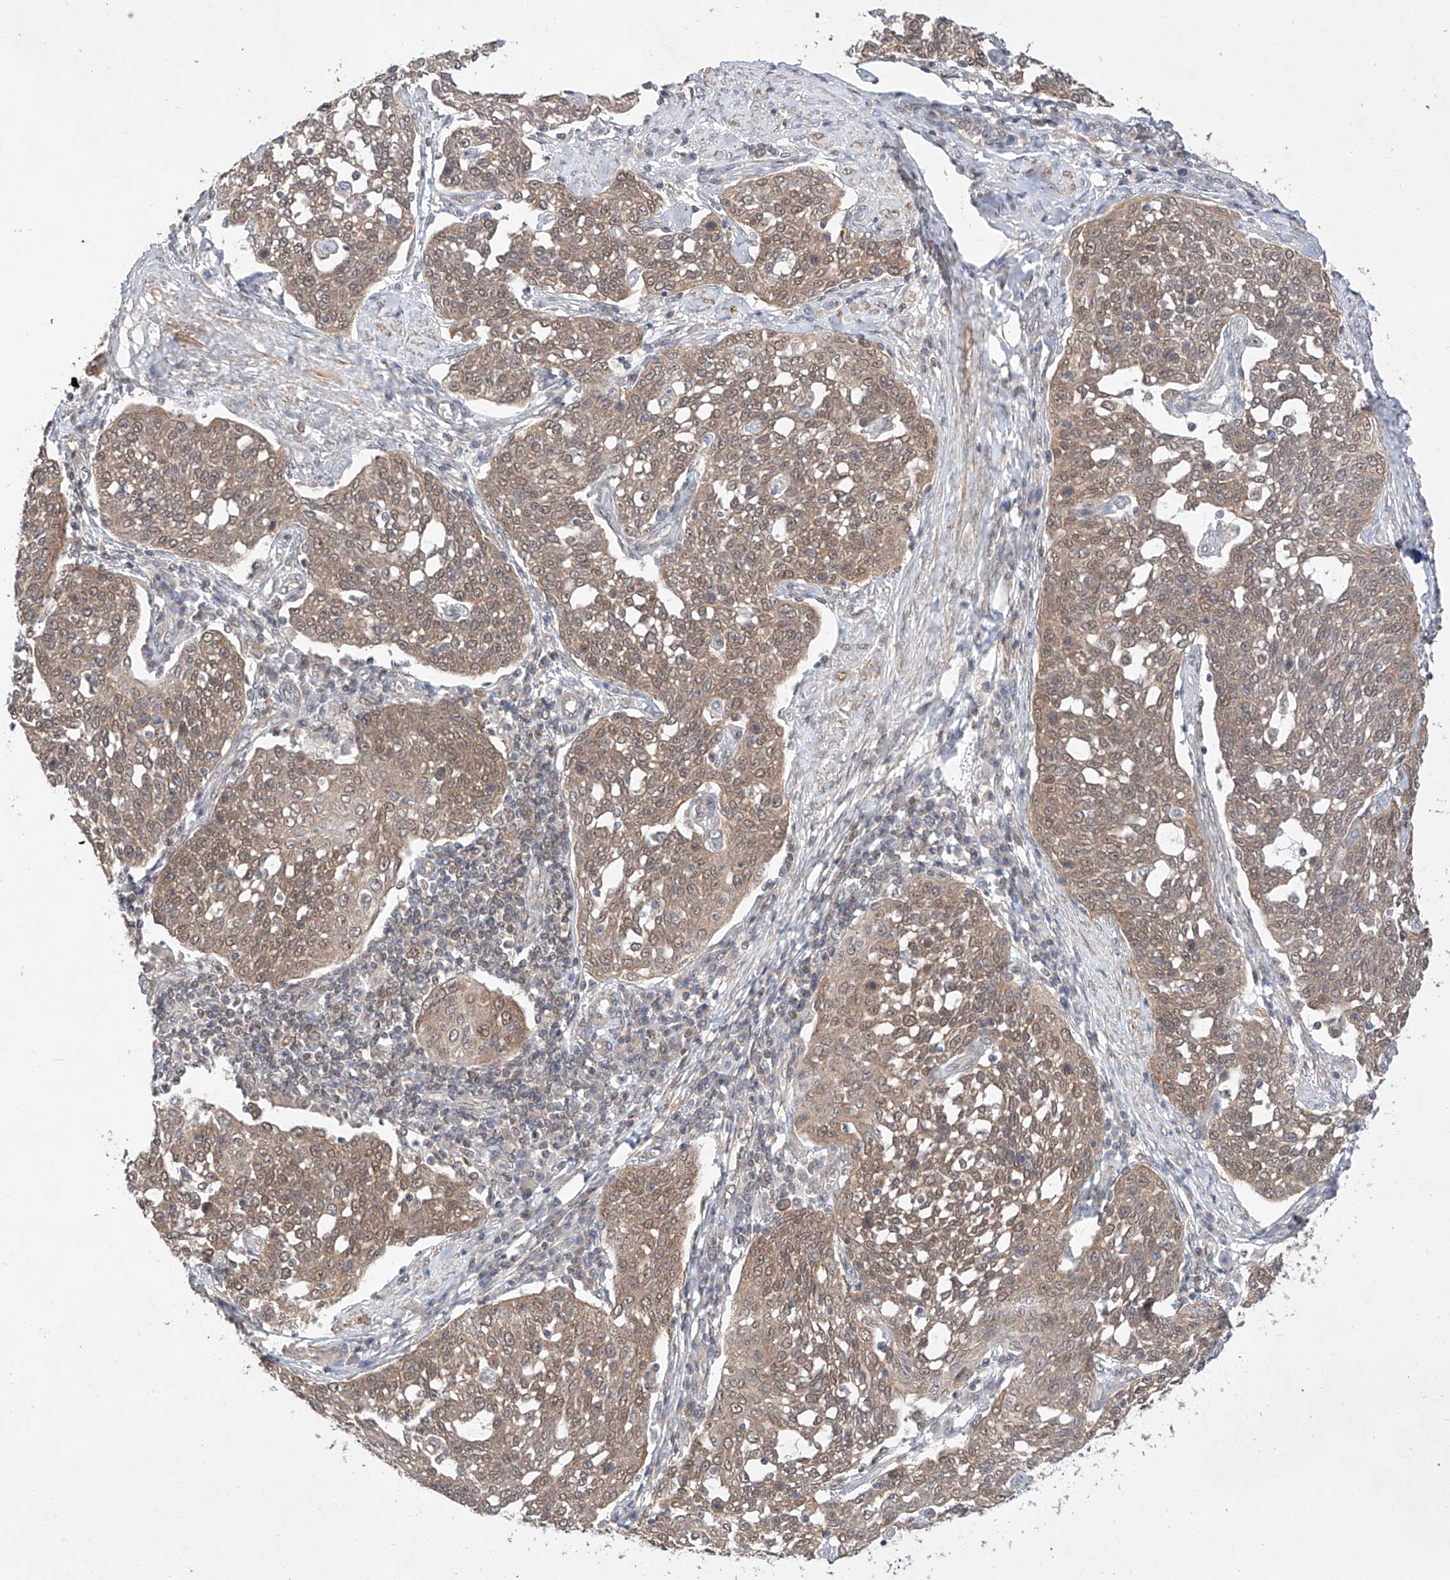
{"staining": {"intensity": "weak", "quantity": ">75%", "location": "cytoplasmic/membranous"}, "tissue": "cervical cancer", "cell_type": "Tumor cells", "image_type": "cancer", "snomed": [{"axis": "morphology", "description": "Squamous cell carcinoma, NOS"}, {"axis": "topography", "description": "Cervix"}], "caption": "A brown stain shows weak cytoplasmic/membranous staining of a protein in cervical squamous cell carcinoma tumor cells.", "gene": "TSR2", "patient": {"sex": "female", "age": 34}}